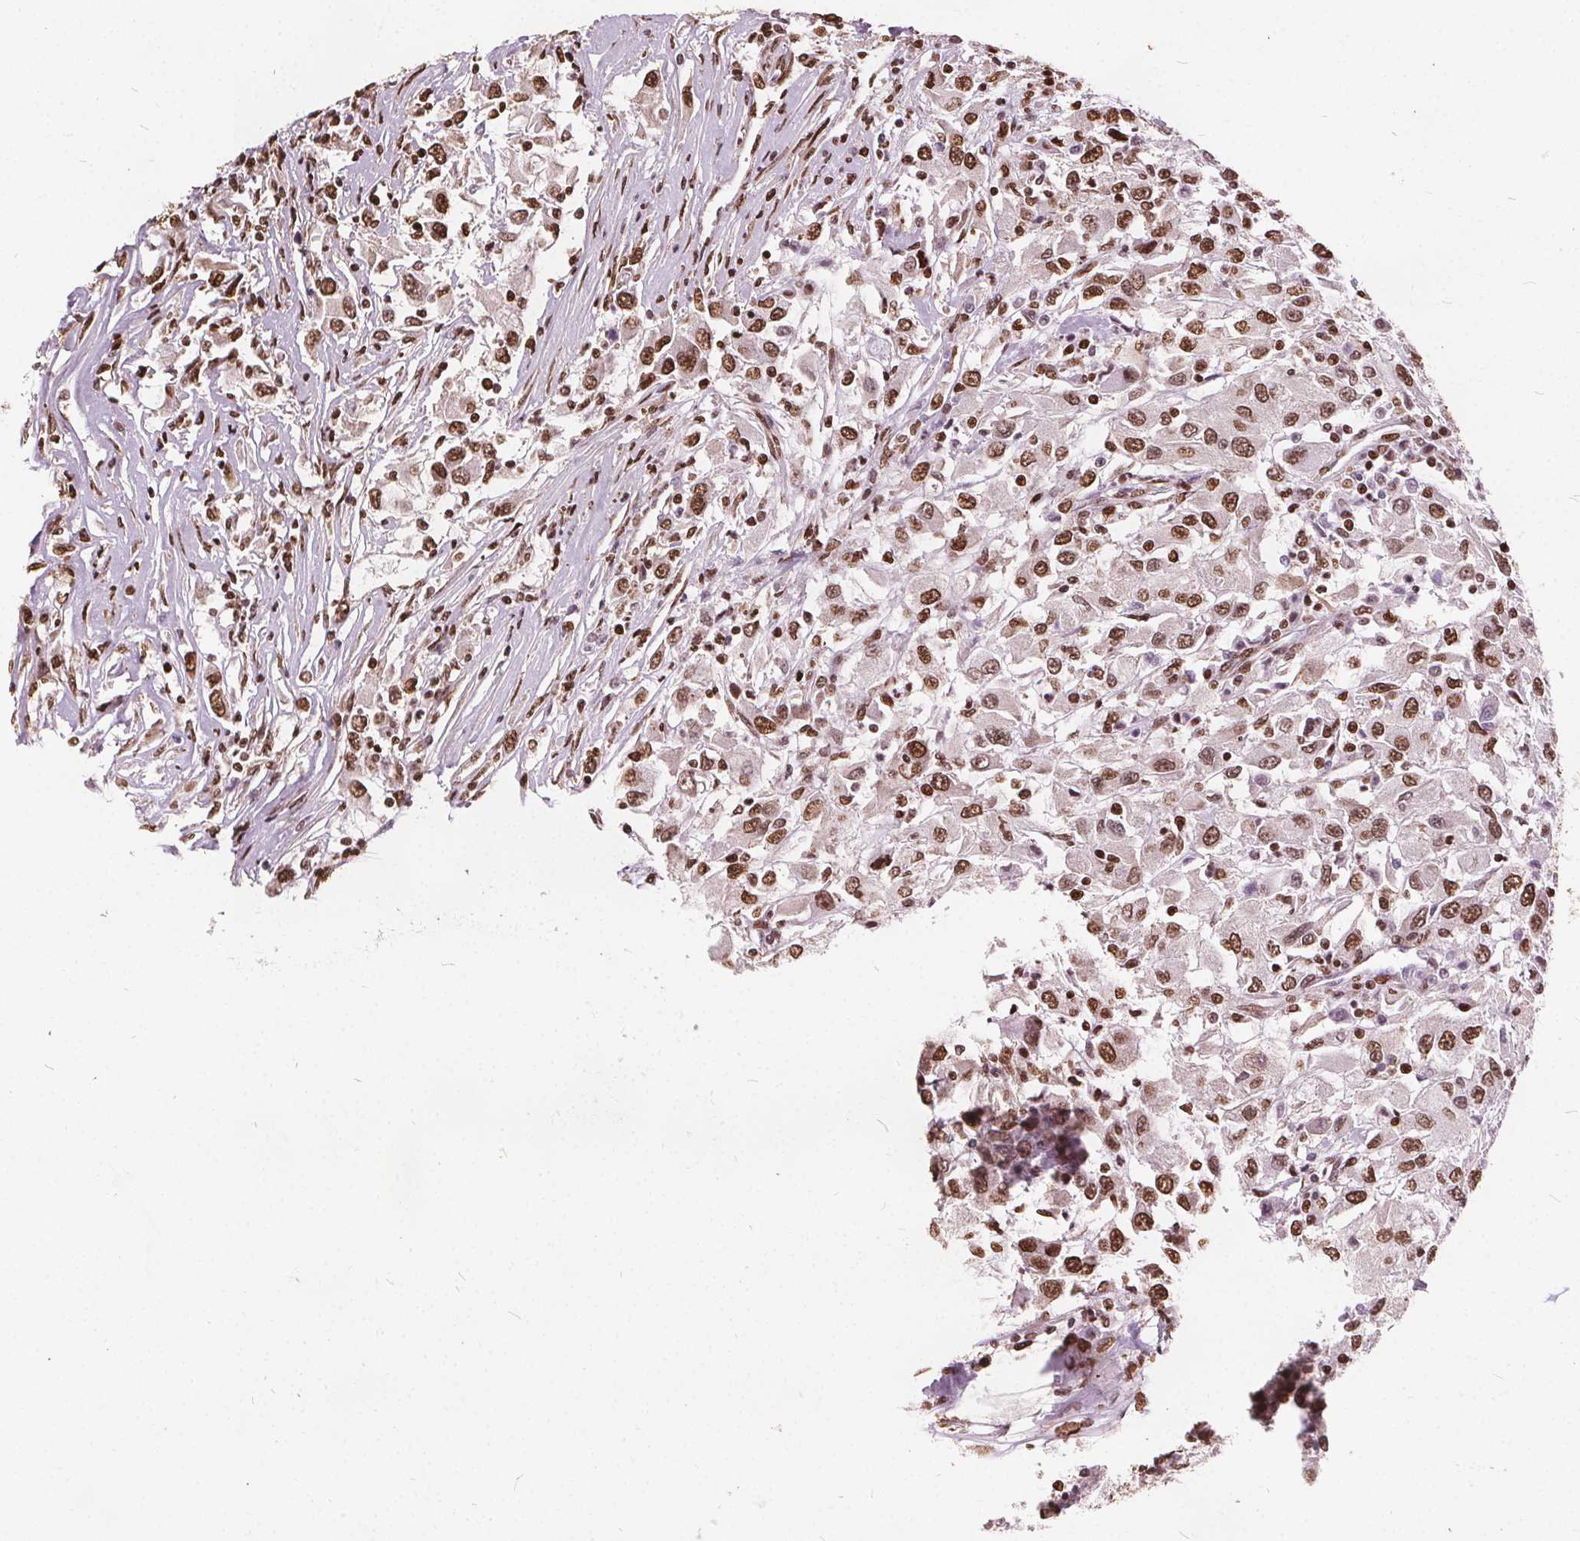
{"staining": {"intensity": "moderate", "quantity": ">75%", "location": "nuclear"}, "tissue": "renal cancer", "cell_type": "Tumor cells", "image_type": "cancer", "snomed": [{"axis": "morphology", "description": "Adenocarcinoma, NOS"}, {"axis": "topography", "description": "Kidney"}], "caption": "Immunohistochemical staining of human adenocarcinoma (renal) reveals medium levels of moderate nuclear protein positivity in about >75% of tumor cells.", "gene": "ISLR2", "patient": {"sex": "female", "age": 67}}